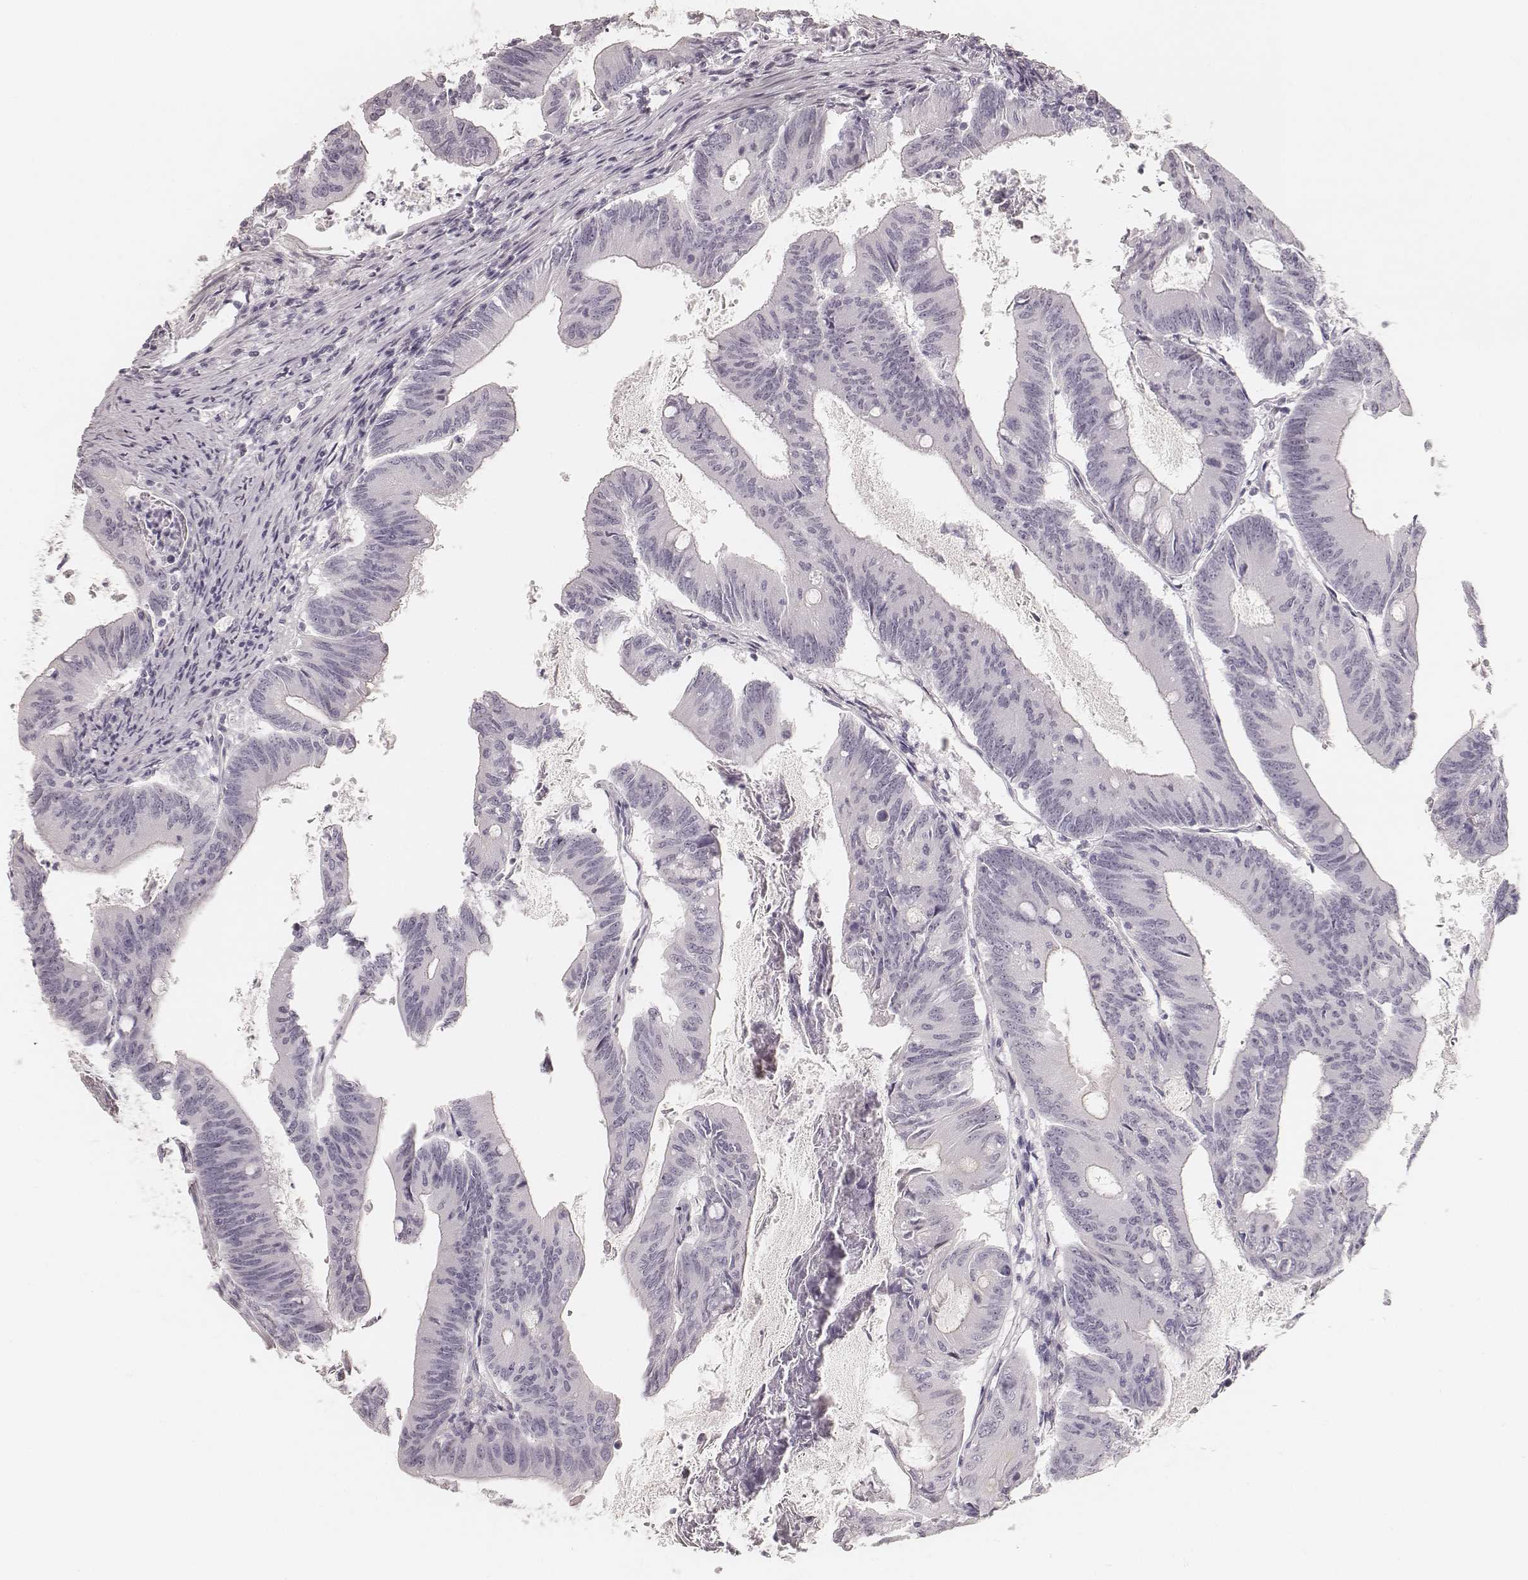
{"staining": {"intensity": "negative", "quantity": "none", "location": "none"}, "tissue": "colorectal cancer", "cell_type": "Tumor cells", "image_type": "cancer", "snomed": [{"axis": "morphology", "description": "Adenocarcinoma, NOS"}, {"axis": "topography", "description": "Colon"}], "caption": "This is a histopathology image of immunohistochemistry (IHC) staining of adenocarcinoma (colorectal), which shows no expression in tumor cells.", "gene": "HNF4G", "patient": {"sex": "female", "age": 70}}